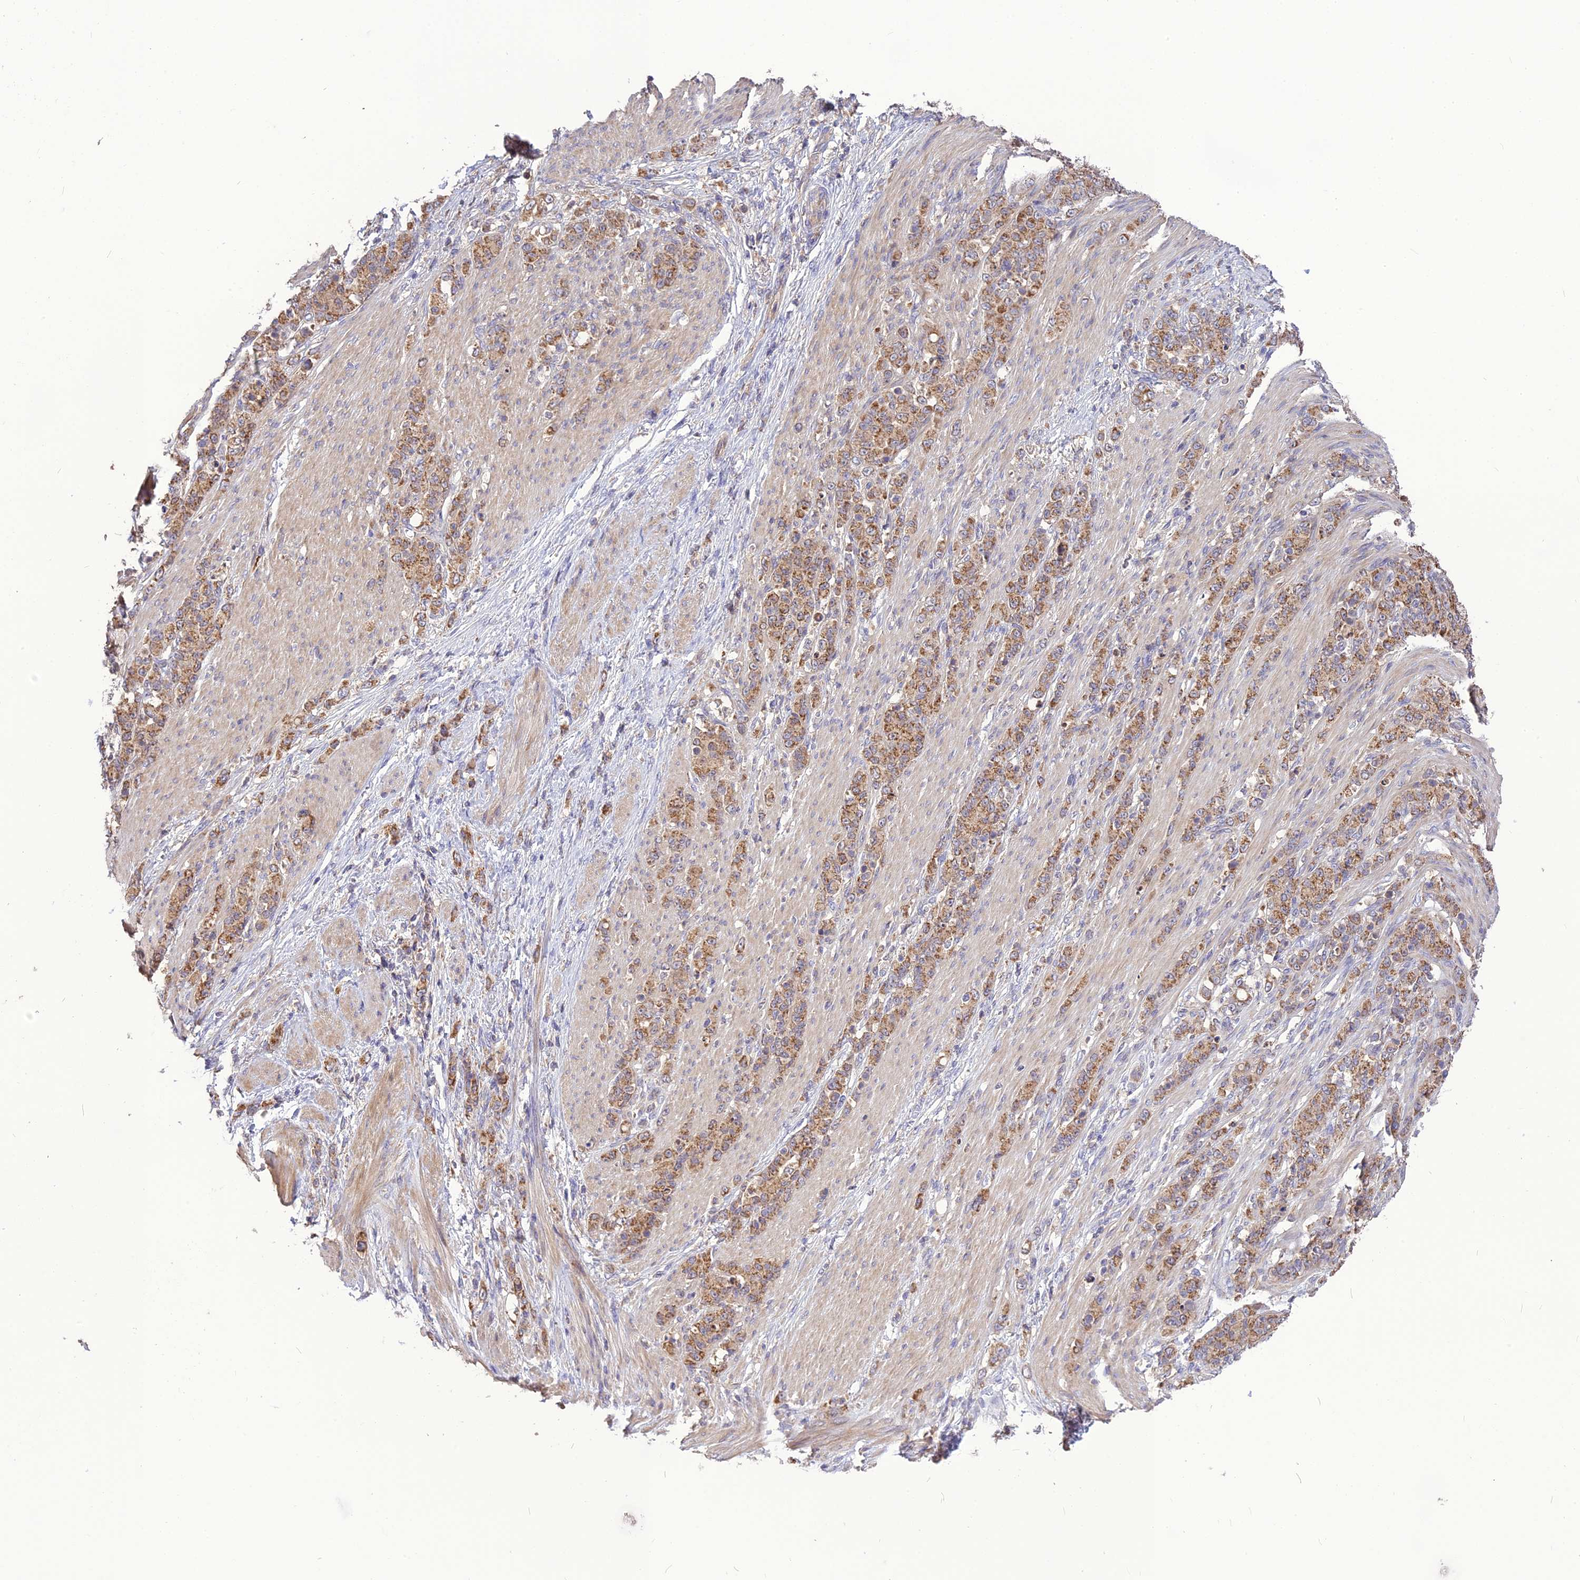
{"staining": {"intensity": "moderate", "quantity": ">75%", "location": "cytoplasmic/membranous"}, "tissue": "stomach cancer", "cell_type": "Tumor cells", "image_type": "cancer", "snomed": [{"axis": "morphology", "description": "Adenocarcinoma, NOS"}, {"axis": "topography", "description": "Stomach"}], "caption": "This is an image of IHC staining of adenocarcinoma (stomach), which shows moderate staining in the cytoplasmic/membranous of tumor cells.", "gene": "NUDT8", "patient": {"sex": "female", "age": 79}}